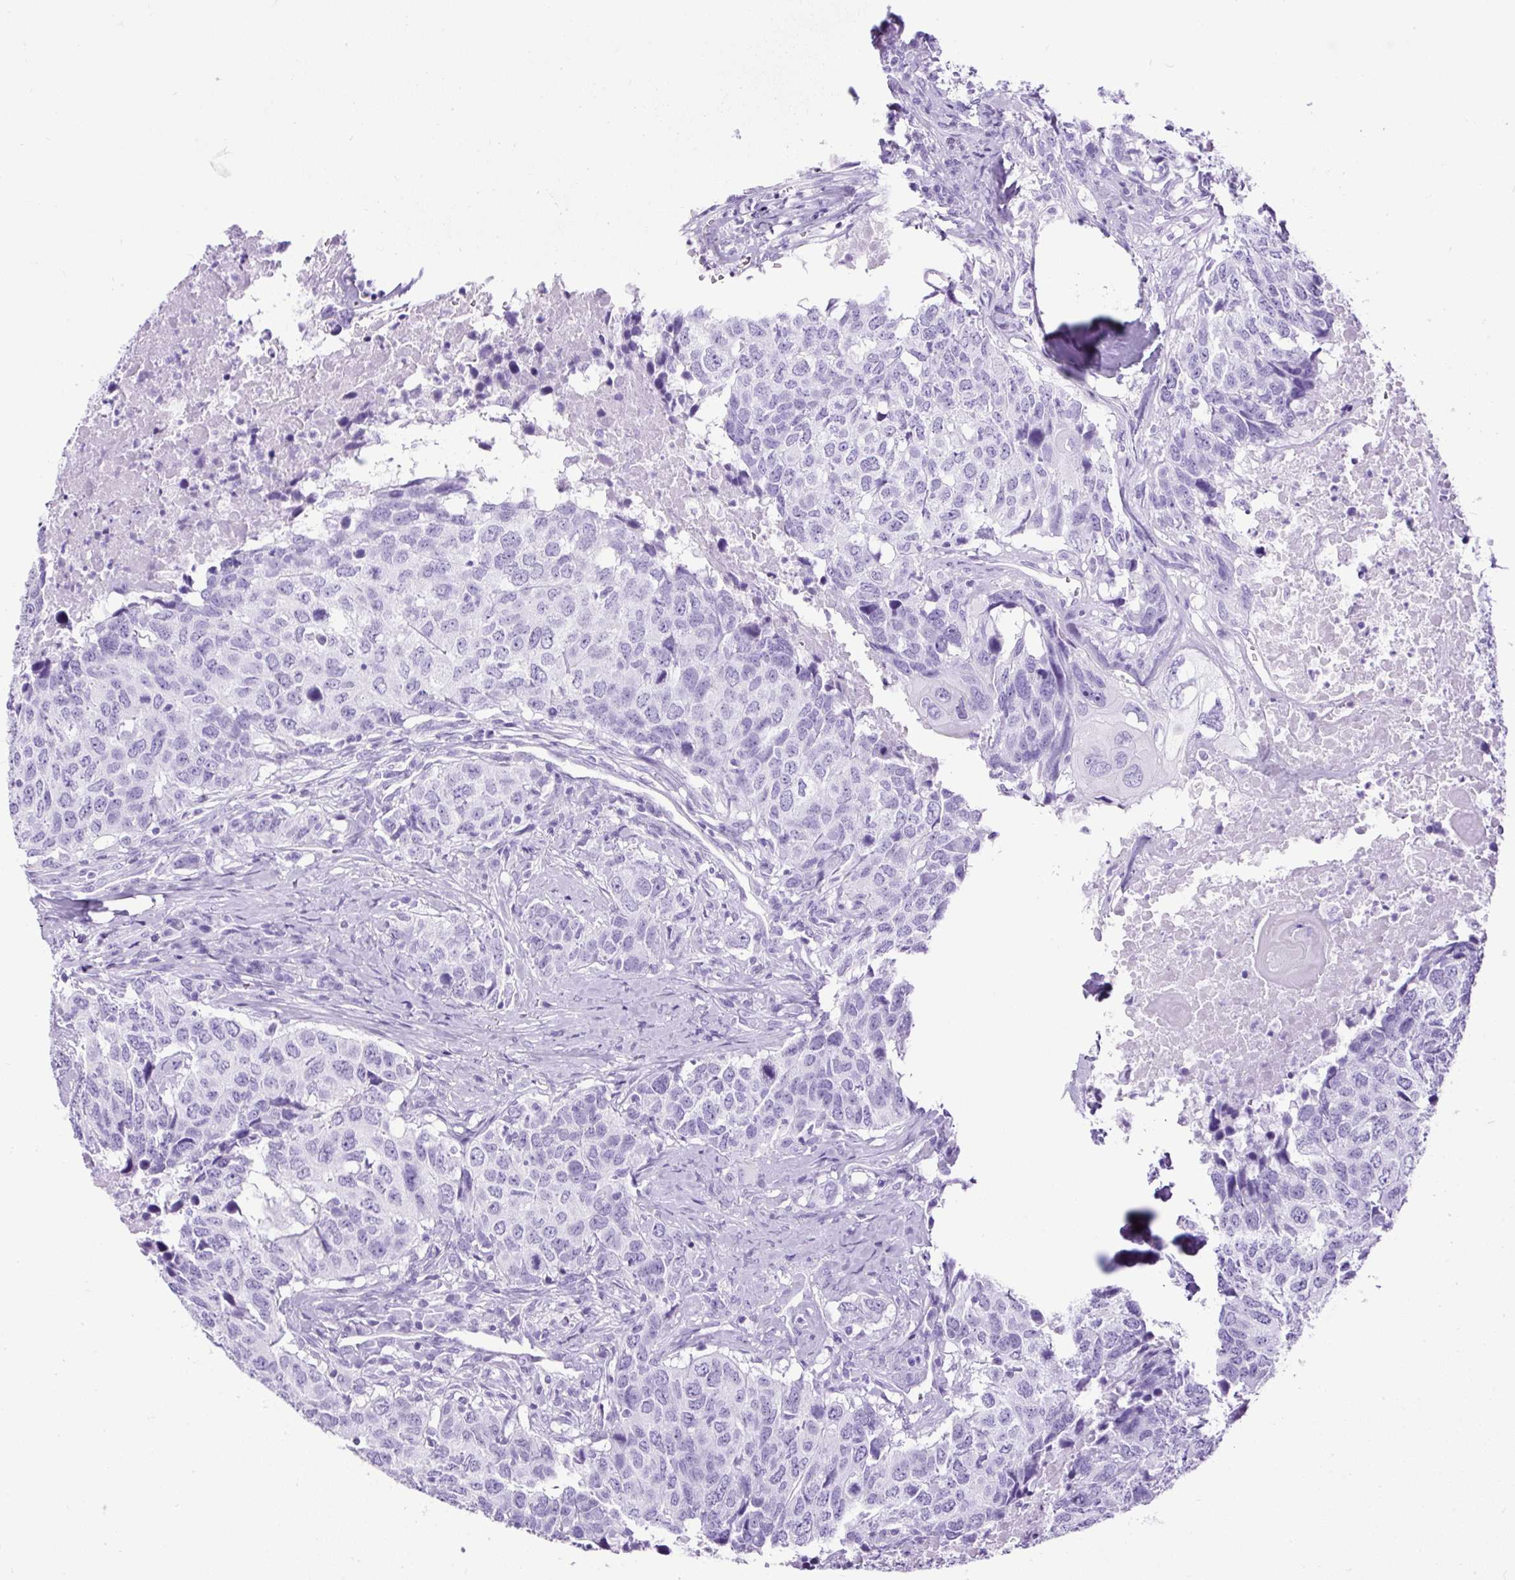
{"staining": {"intensity": "negative", "quantity": "none", "location": "none"}, "tissue": "head and neck cancer", "cell_type": "Tumor cells", "image_type": "cancer", "snomed": [{"axis": "morphology", "description": "Normal tissue, NOS"}, {"axis": "morphology", "description": "Squamous cell carcinoma, NOS"}, {"axis": "topography", "description": "Skeletal muscle"}, {"axis": "topography", "description": "Vascular tissue"}, {"axis": "topography", "description": "Peripheral nerve tissue"}, {"axis": "topography", "description": "Head-Neck"}], "caption": "Immunohistochemistry (IHC) of human head and neck cancer (squamous cell carcinoma) shows no positivity in tumor cells.", "gene": "CEL", "patient": {"sex": "male", "age": 66}}